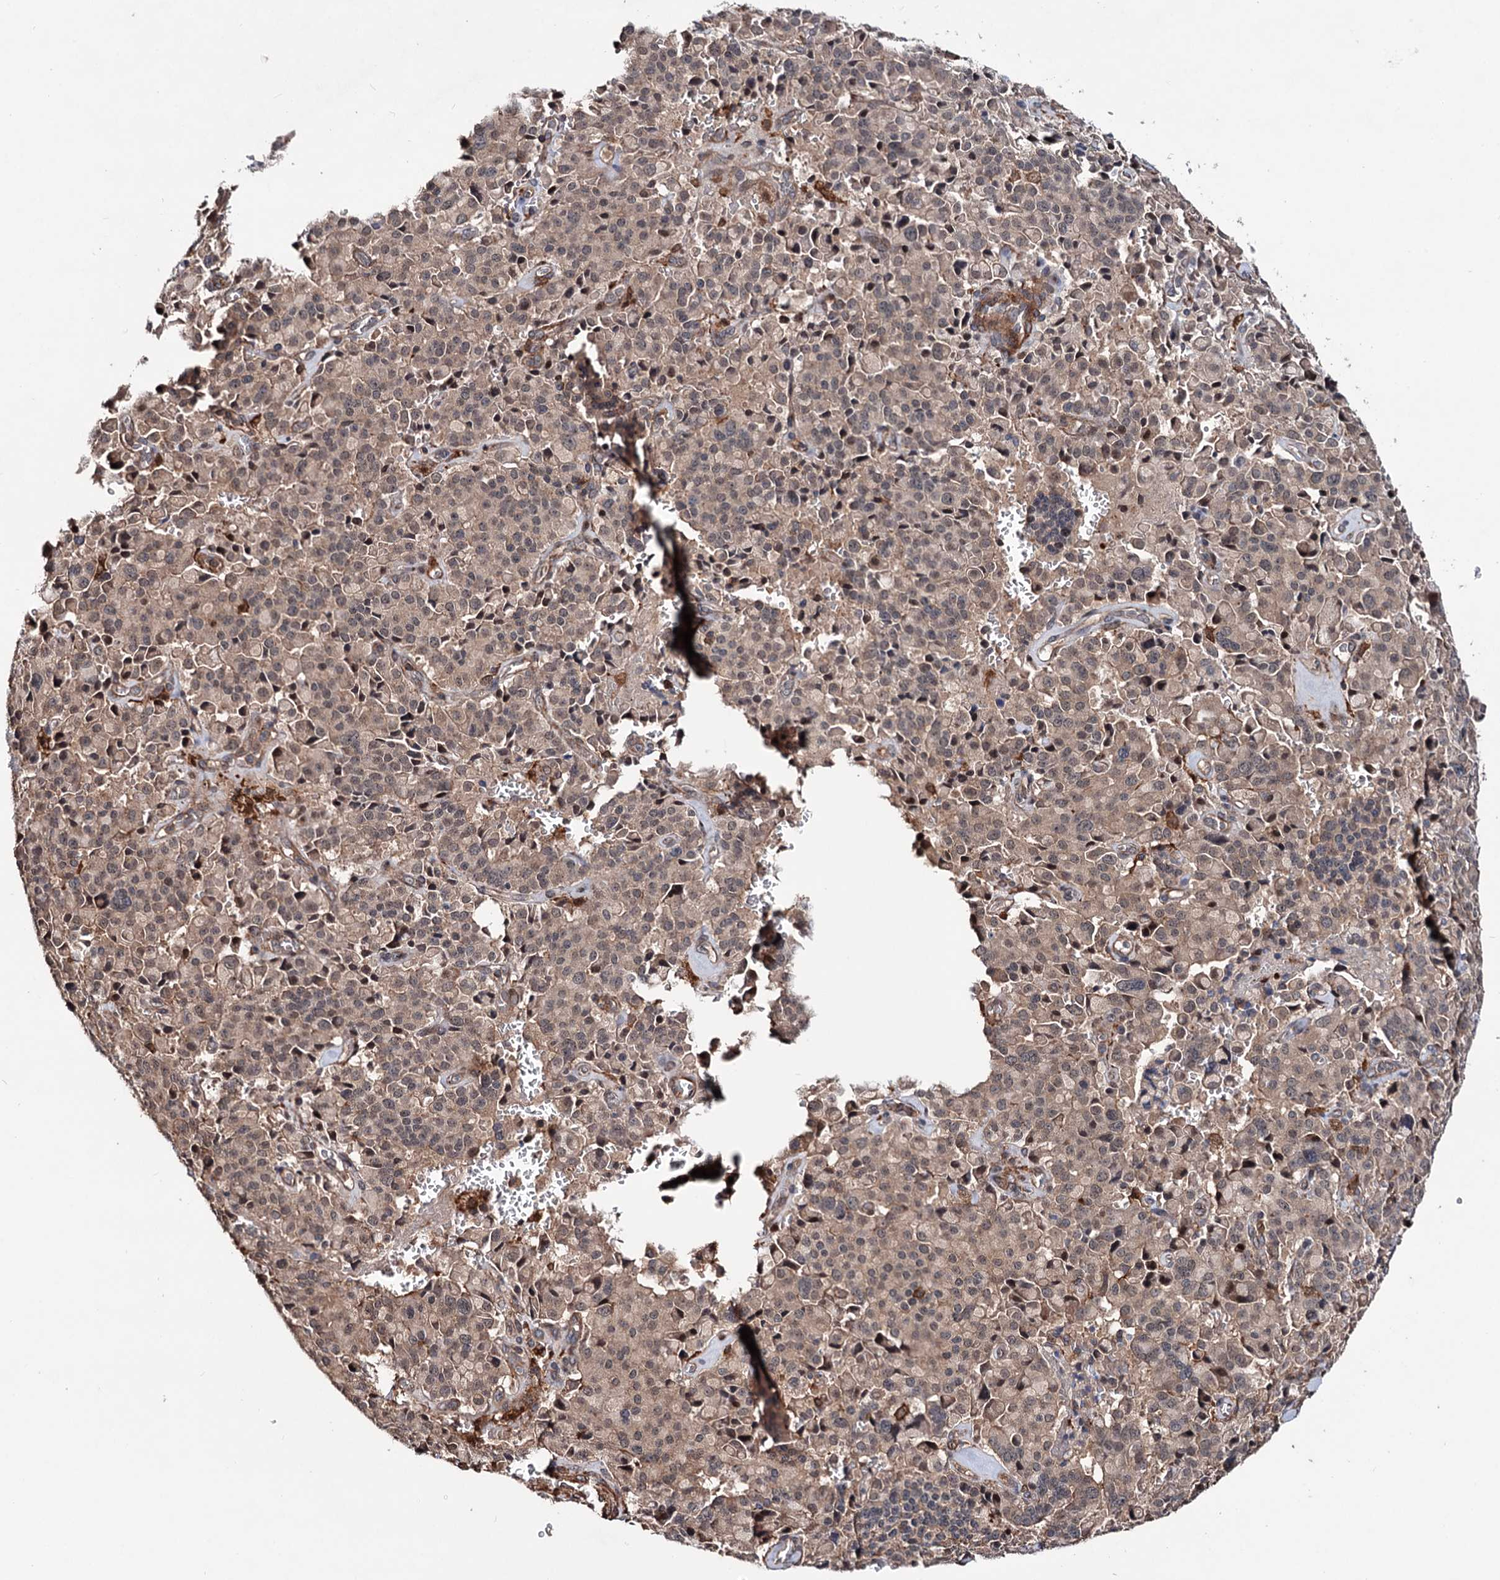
{"staining": {"intensity": "weak", "quantity": ">75%", "location": "cytoplasmic/membranous"}, "tissue": "pancreatic cancer", "cell_type": "Tumor cells", "image_type": "cancer", "snomed": [{"axis": "morphology", "description": "Adenocarcinoma, NOS"}, {"axis": "topography", "description": "Pancreas"}], "caption": "An immunohistochemistry (IHC) micrograph of neoplastic tissue is shown. Protein staining in brown highlights weak cytoplasmic/membranous positivity in adenocarcinoma (pancreatic) within tumor cells.", "gene": "GRIP1", "patient": {"sex": "male", "age": 65}}